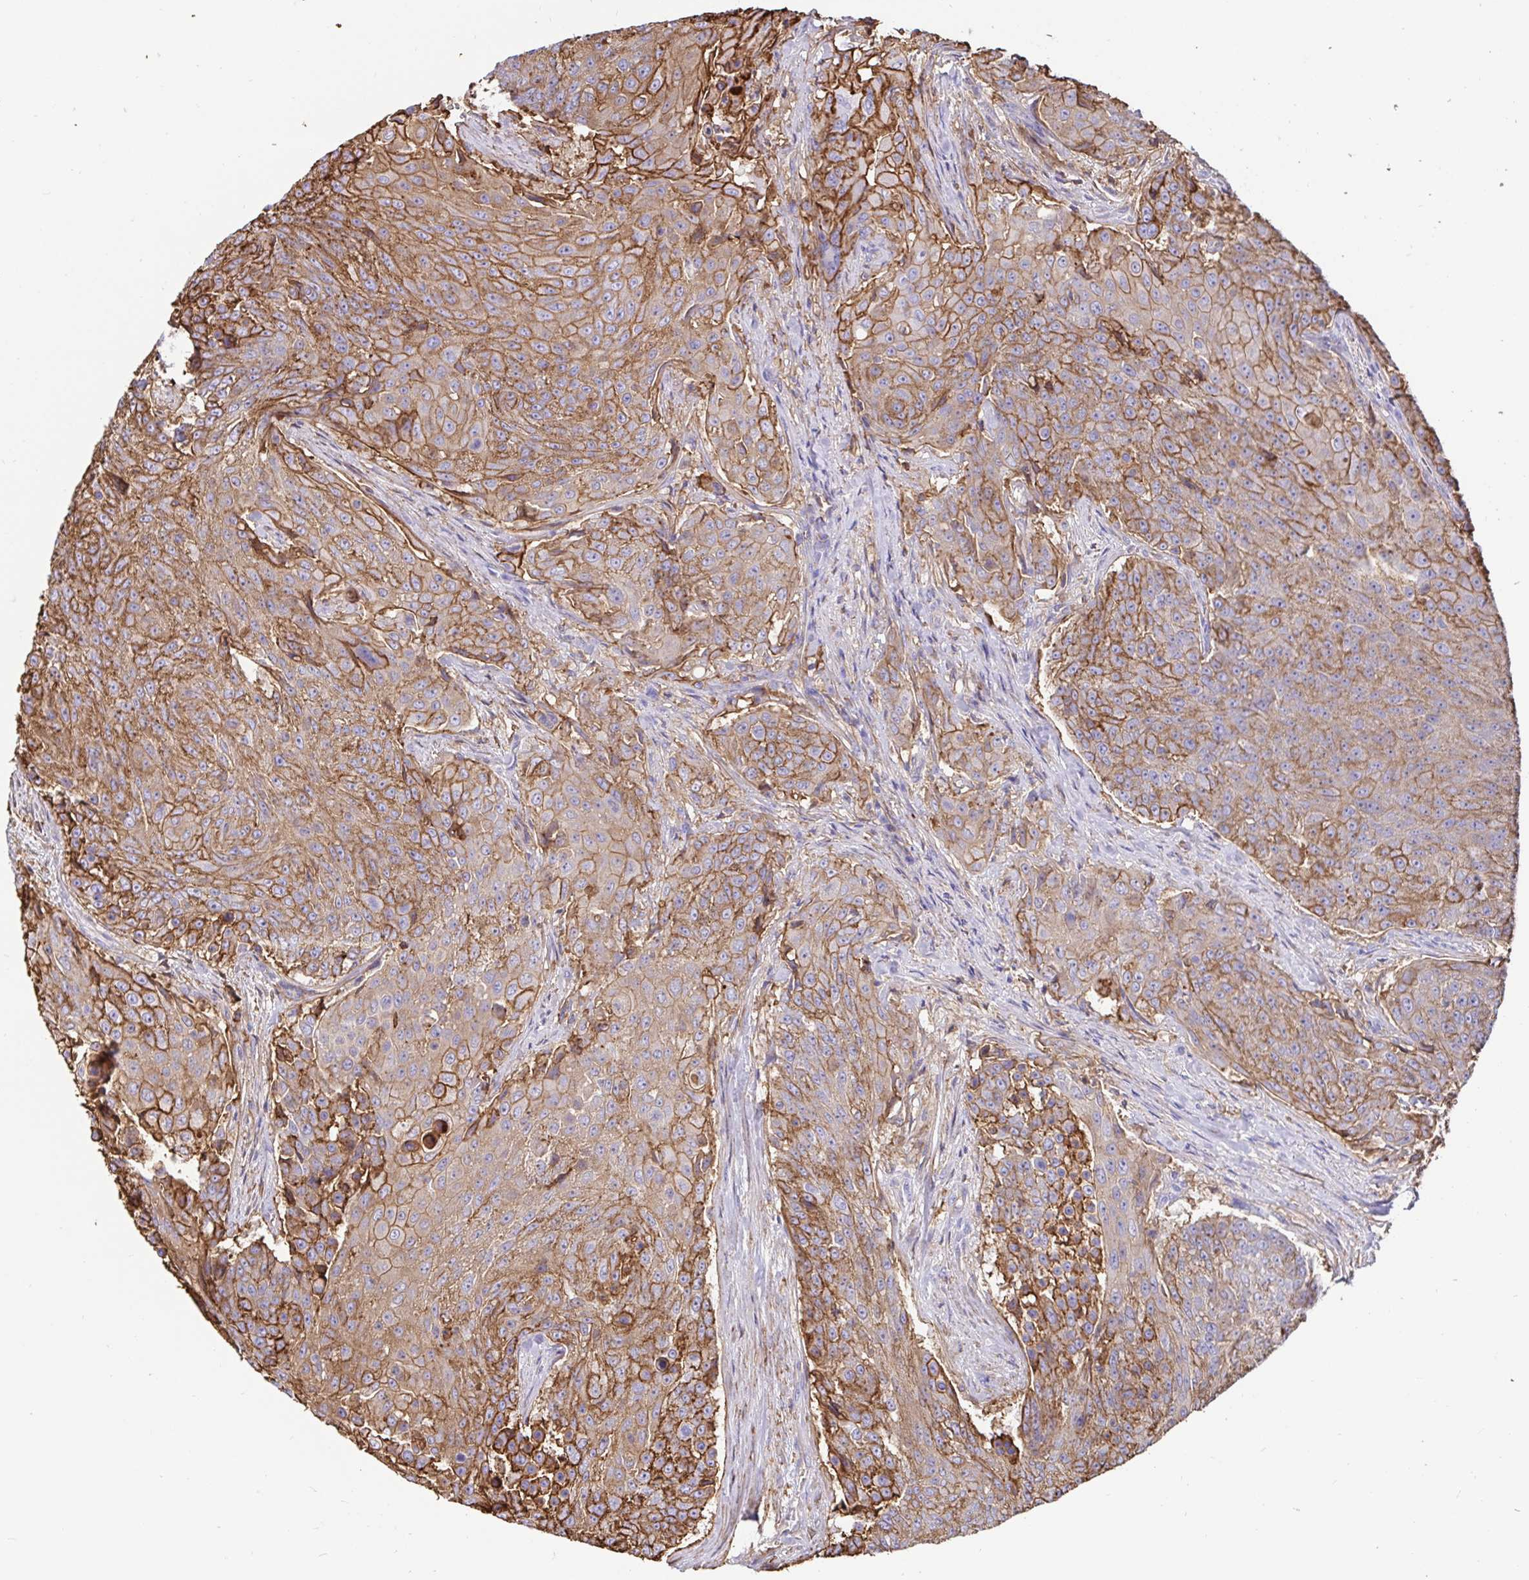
{"staining": {"intensity": "moderate", "quantity": ">75%", "location": "cytoplasmic/membranous"}, "tissue": "urothelial cancer", "cell_type": "Tumor cells", "image_type": "cancer", "snomed": [{"axis": "morphology", "description": "Urothelial carcinoma, High grade"}, {"axis": "topography", "description": "Urinary bladder"}], "caption": "This is a histology image of immunohistochemistry staining of urothelial carcinoma (high-grade), which shows moderate positivity in the cytoplasmic/membranous of tumor cells.", "gene": "ANXA2", "patient": {"sex": "female", "age": 63}}